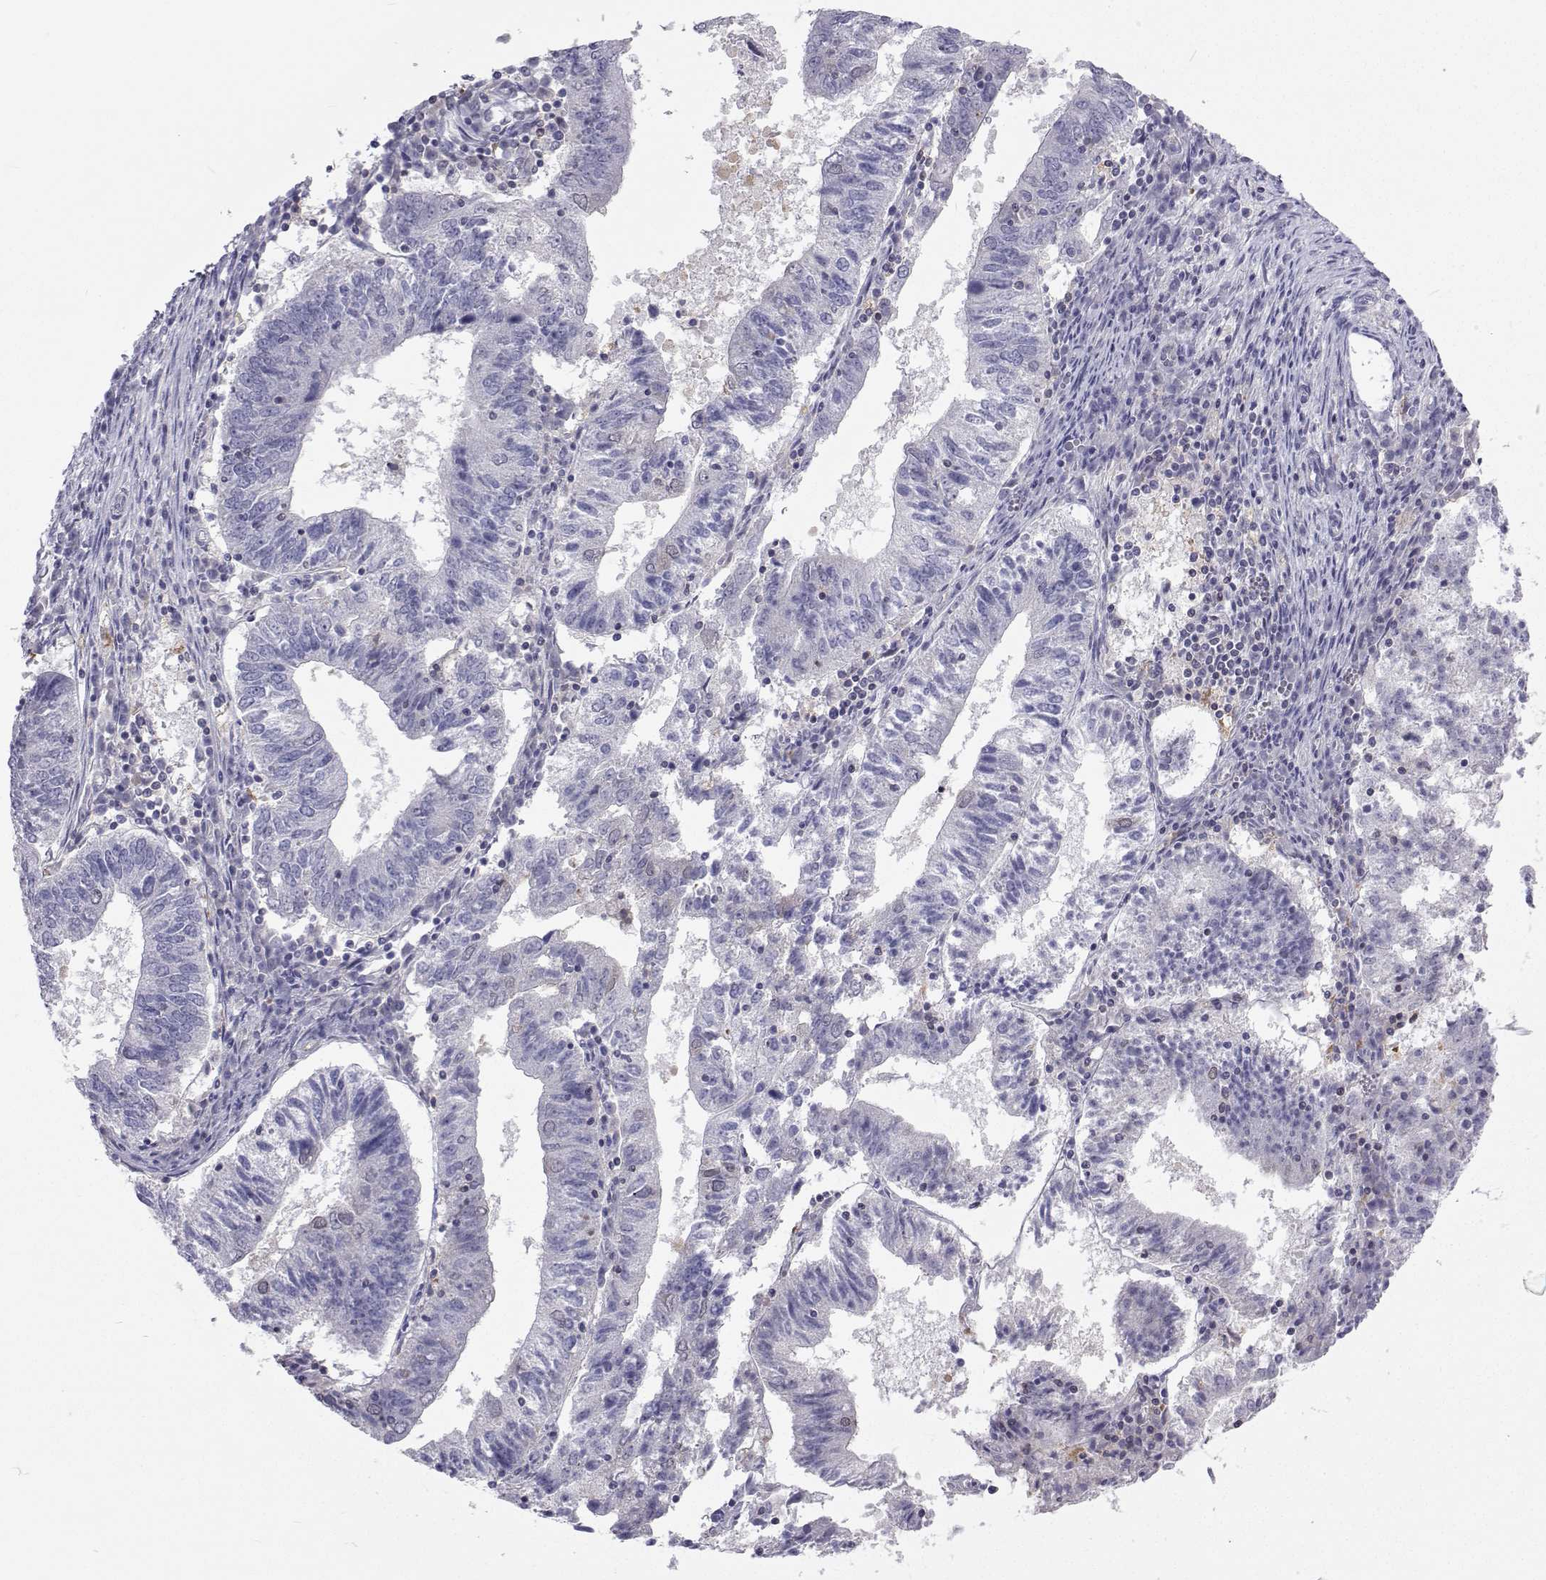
{"staining": {"intensity": "negative", "quantity": "none", "location": "none"}, "tissue": "endometrial cancer", "cell_type": "Tumor cells", "image_type": "cancer", "snomed": [{"axis": "morphology", "description": "Adenocarcinoma, NOS"}, {"axis": "topography", "description": "Endometrium"}], "caption": "Micrograph shows no significant protein staining in tumor cells of endometrial cancer (adenocarcinoma).", "gene": "GALM", "patient": {"sex": "female", "age": 82}}